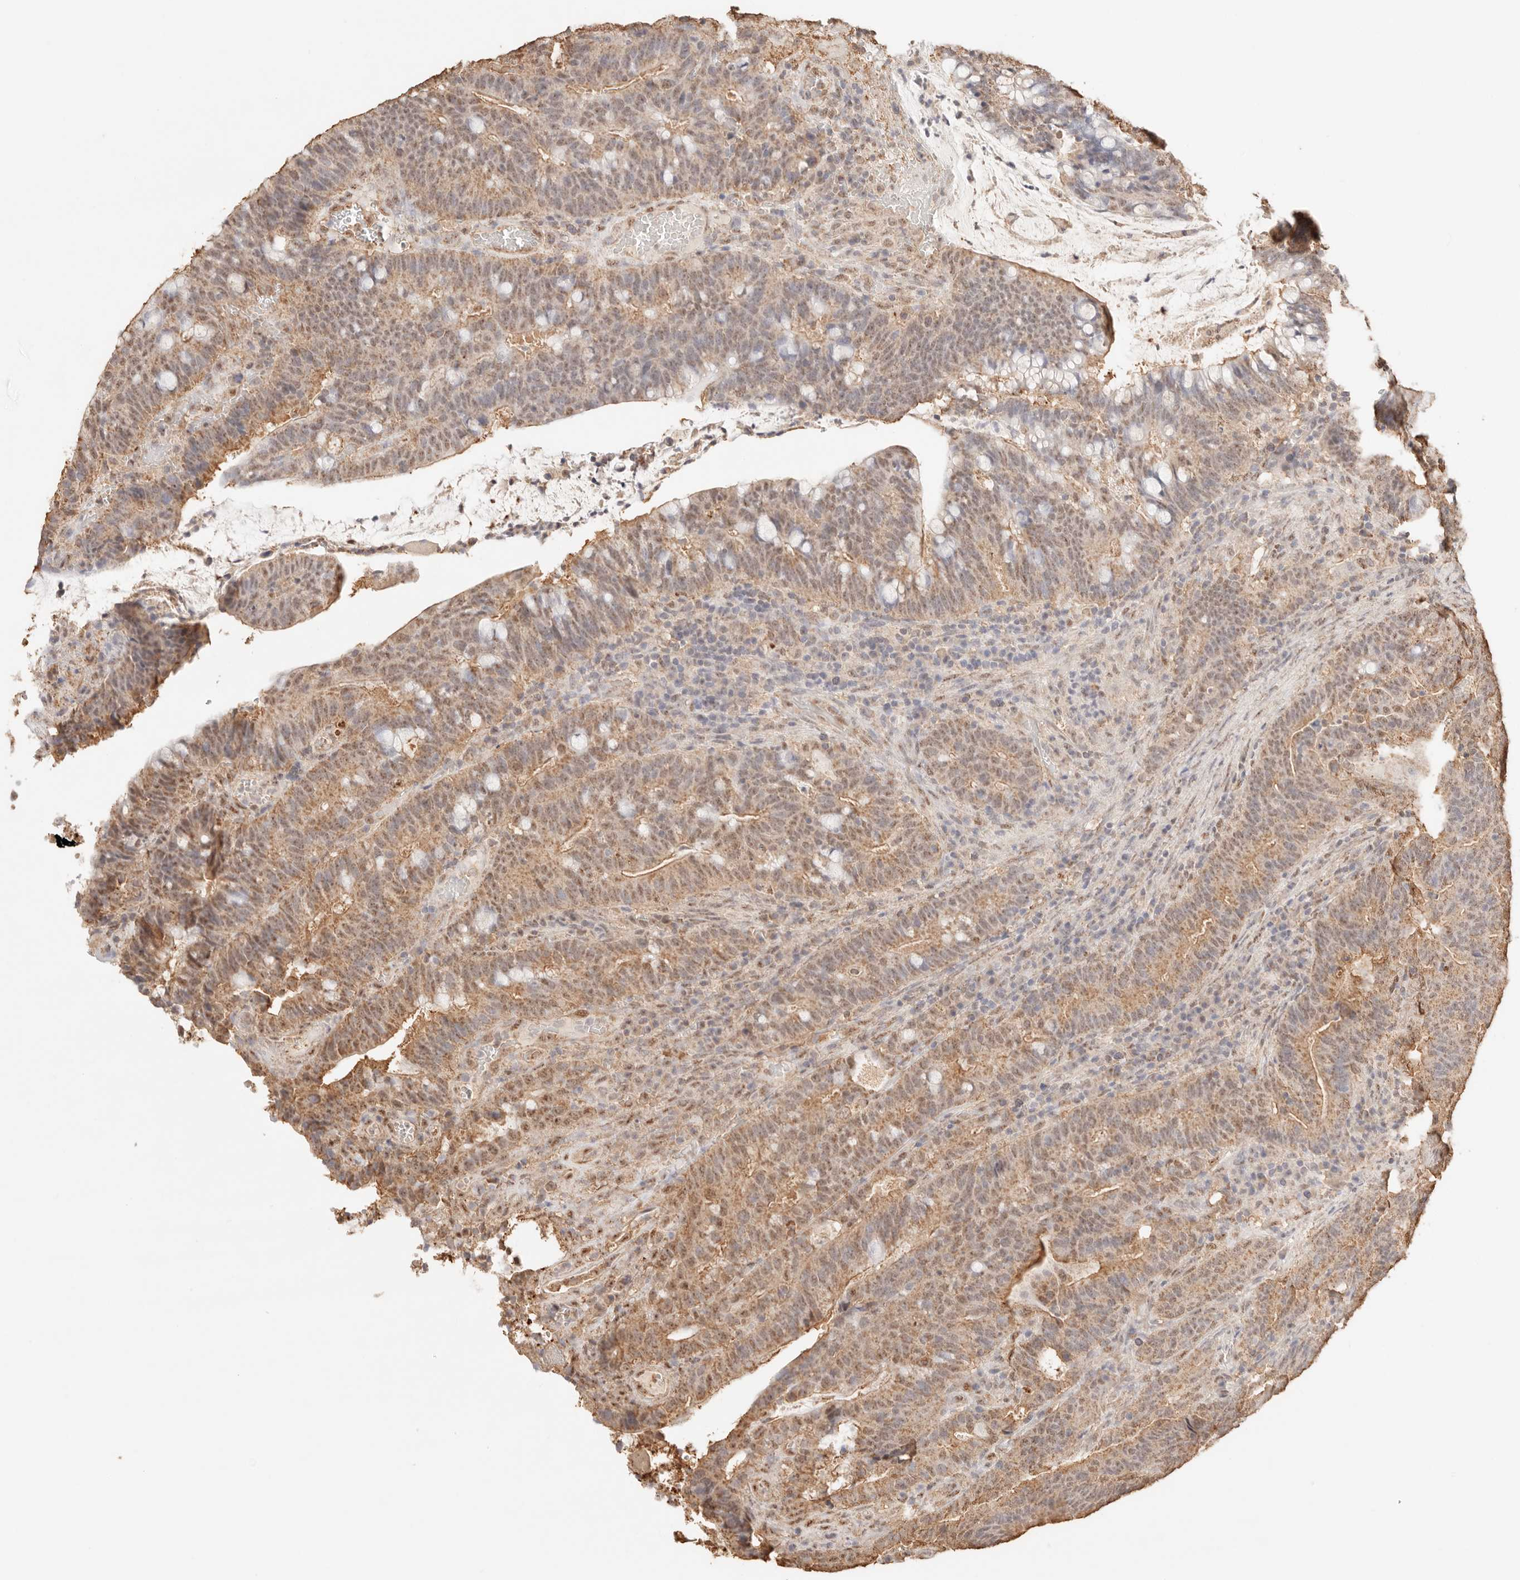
{"staining": {"intensity": "moderate", "quantity": ">75%", "location": "cytoplasmic/membranous,nuclear"}, "tissue": "colorectal cancer", "cell_type": "Tumor cells", "image_type": "cancer", "snomed": [{"axis": "morphology", "description": "Adenocarcinoma, NOS"}, {"axis": "topography", "description": "Colon"}], "caption": "Human colorectal cancer (adenocarcinoma) stained for a protein (brown) demonstrates moderate cytoplasmic/membranous and nuclear positive staining in about >75% of tumor cells.", "gene": "IL1R2", "patient": {"sex": "female", "age": 66}}